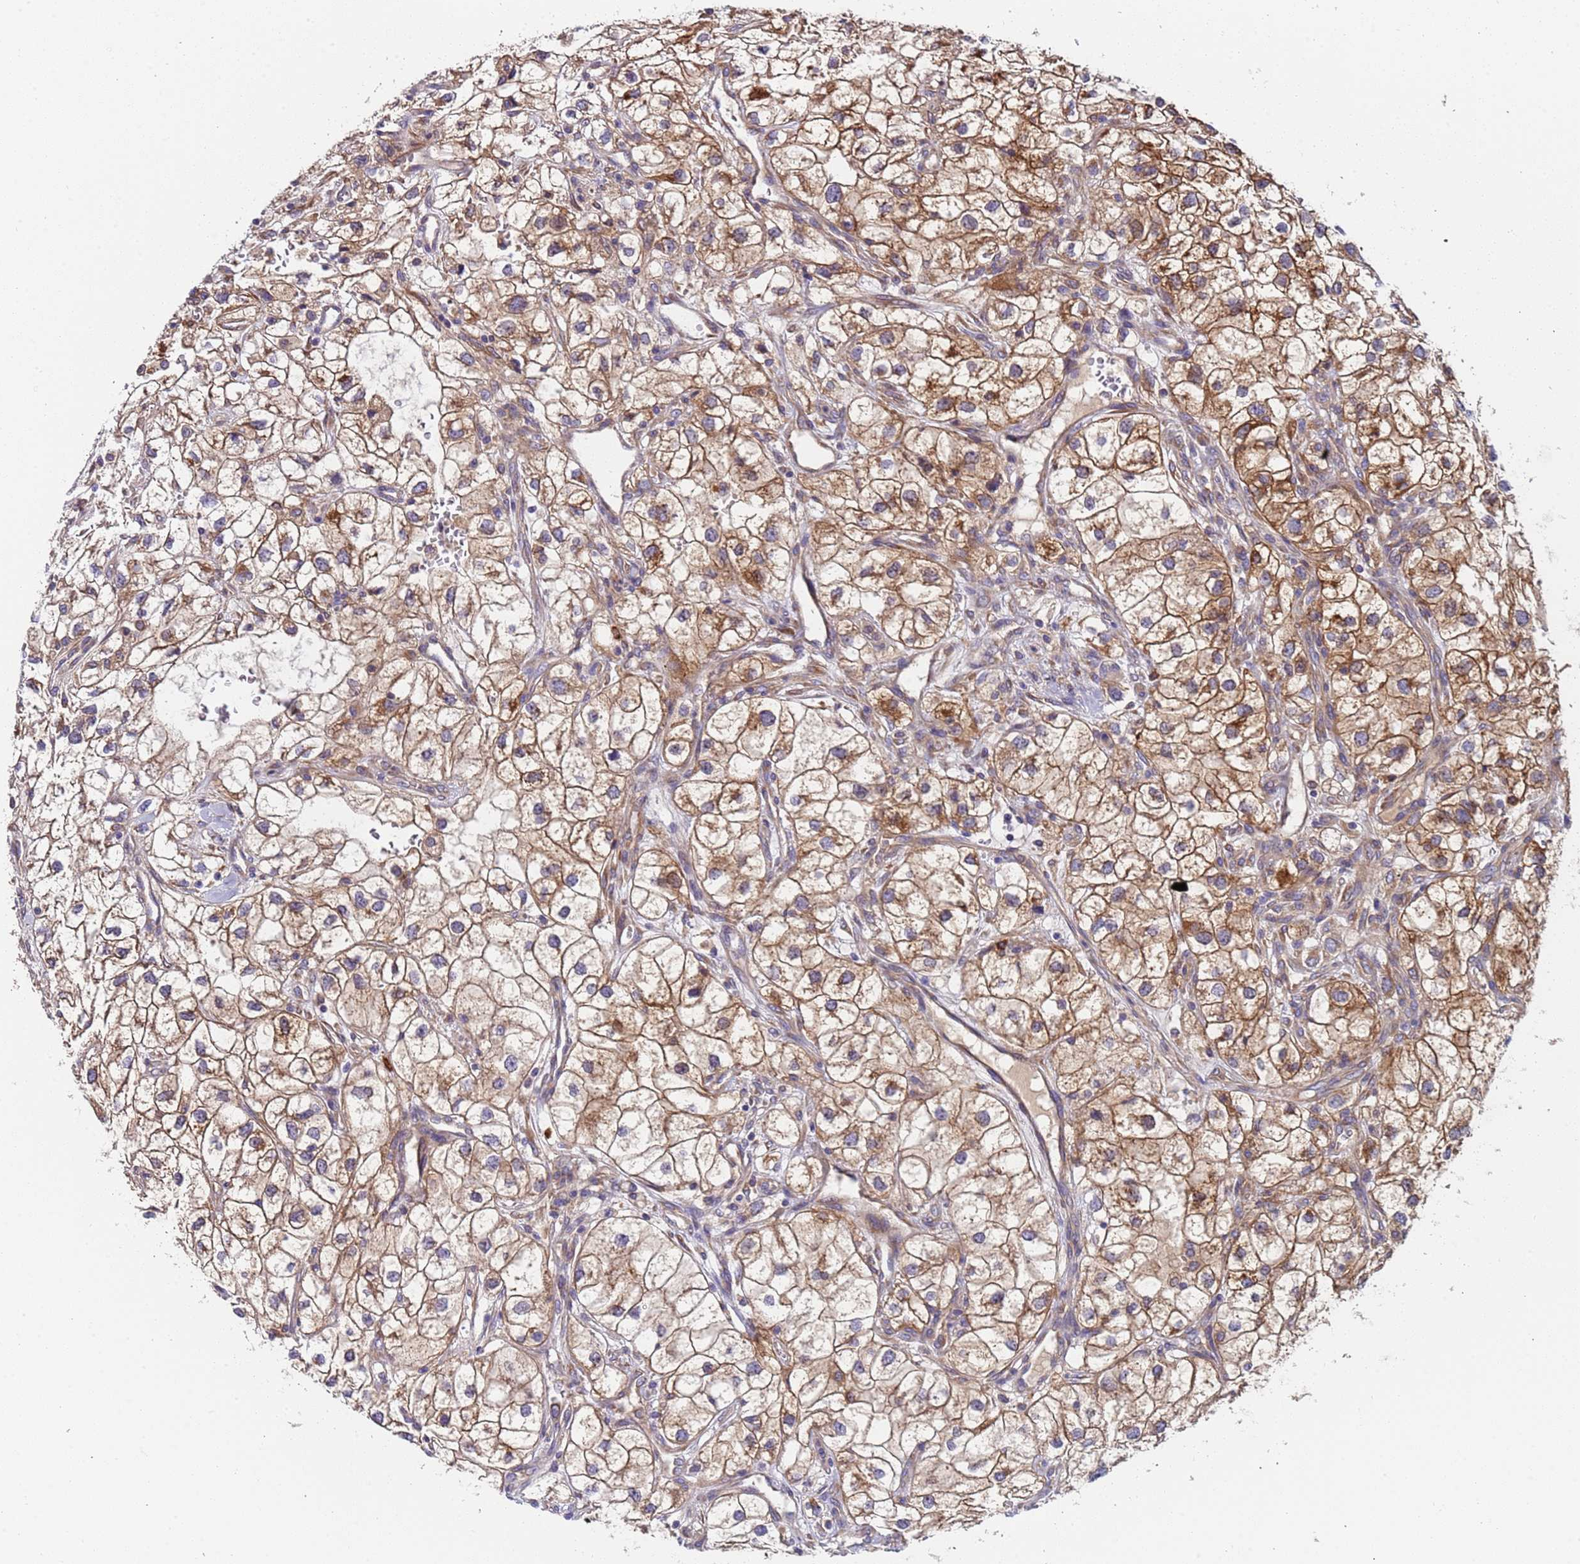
{"staining": {"intensity": "moderate", "quantity": ">75%", "location": "cytoplasmic/membranous"}, "tissue": "renal cancer", "cell_type": "Tumor cells", "image_type": "cancer", "snomed": [{"axis": "morphology", "description": "Adenocarcinoma, NOS"}, {"axis": "topography", "description": "Kidney"}], "caption": "Immunohistochemical staining of human renal adenocarcinoma exhibits moderate cytoplasmic/membranous protein positivity in approximately >75% of tumor cells.", "gene": "PAQR7", "patient": {"sex": "male", "age": 59}}